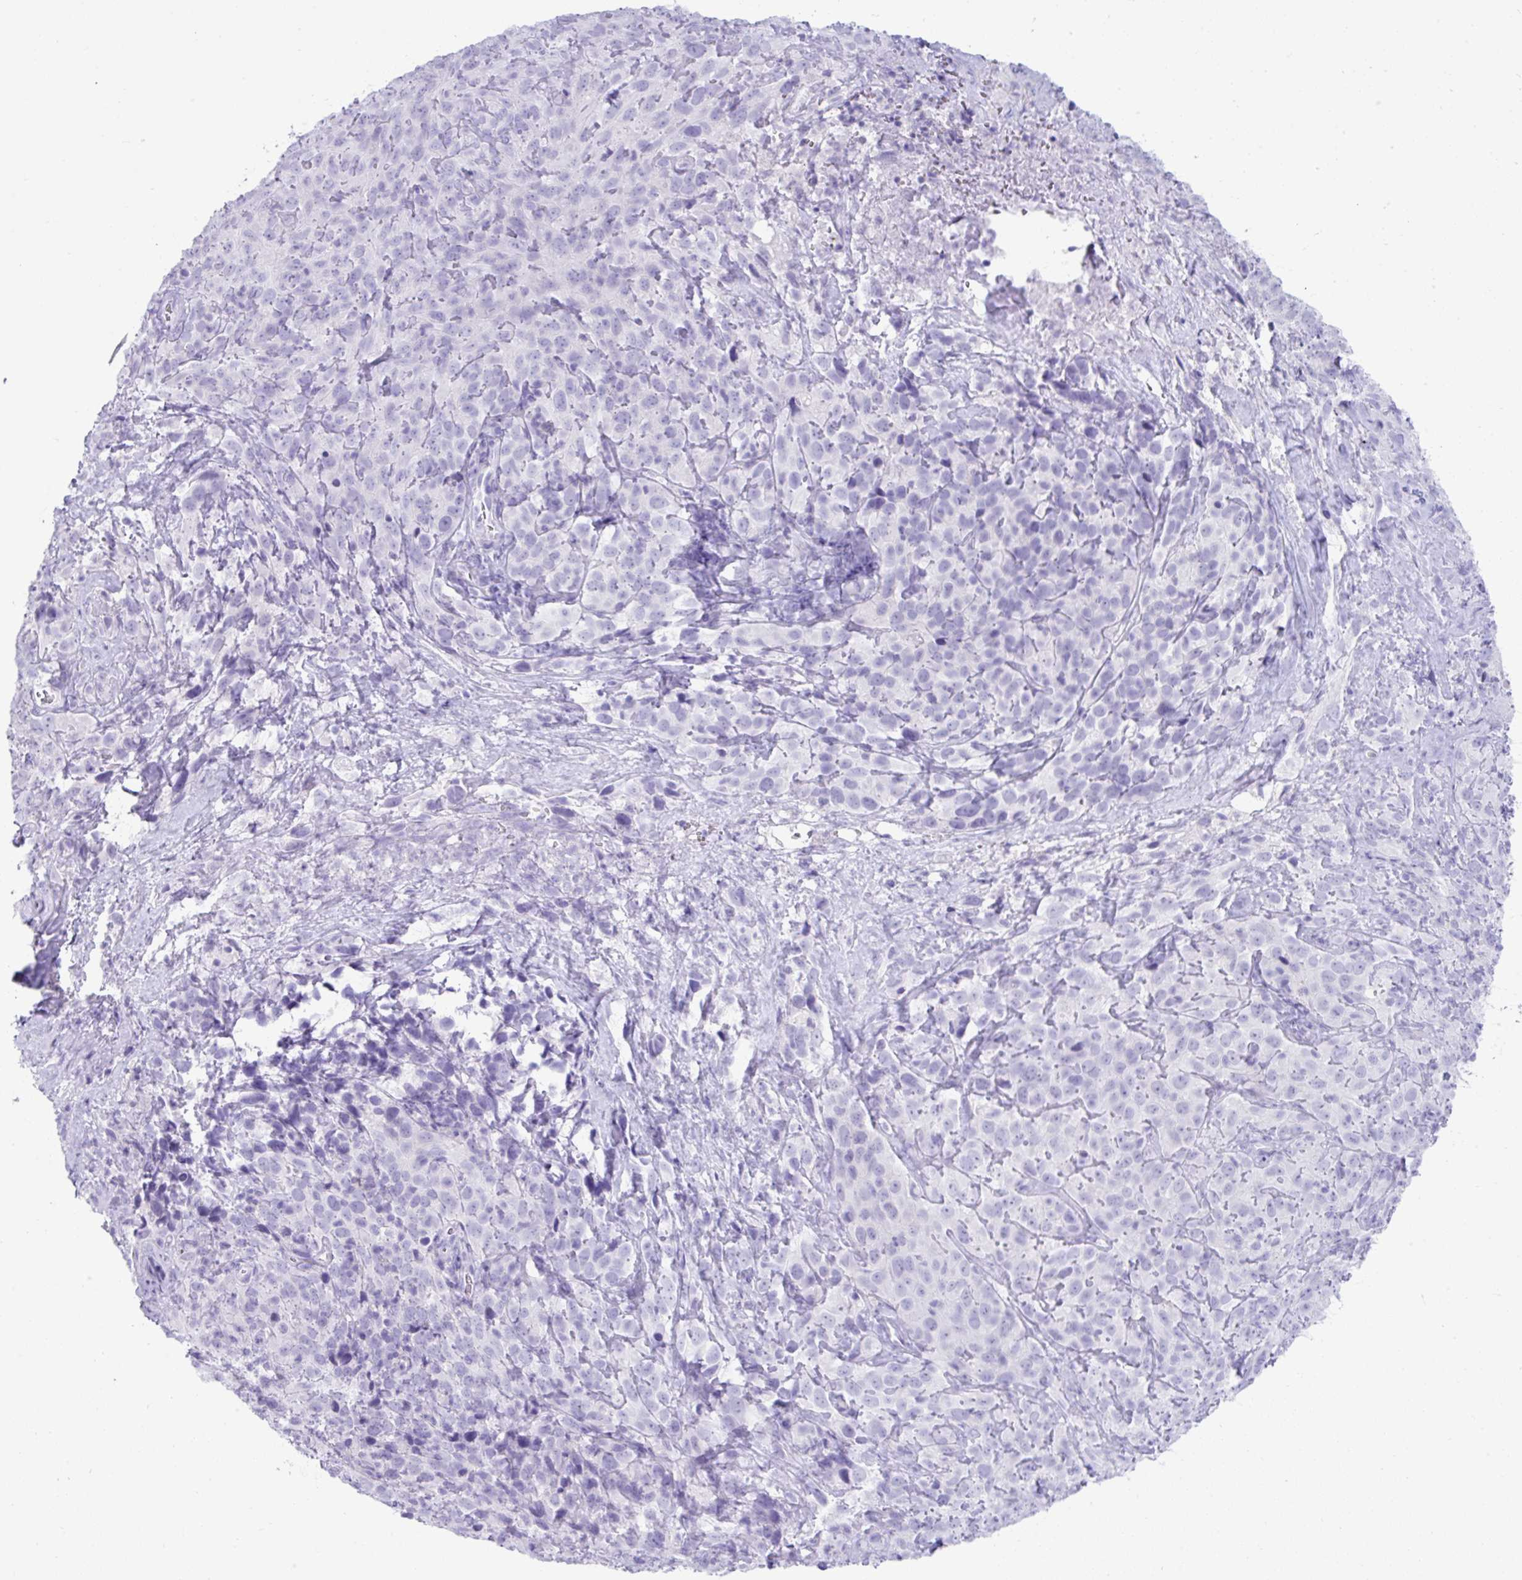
{"staining": {"intensity": "negative", "quantity": "none", "location": "none"}, "tissue": "cervical cancer", "cell_type": "Tumor cells", "image_type": "cancer", "snomed": [{"axis": "morphology", "description": "Squamous cell carcinoma, NOS"}, {"axis": "topography", "description": "Cervix"}], "caption": "DAB (3,3'-diaminobenzidine) immunohistochemical staining of human cervical squamous cell carcinoma reveals no significant positivity in tumor cells.", "gene": "PSCA", "patient": {"sex": "female", "age": 51}}